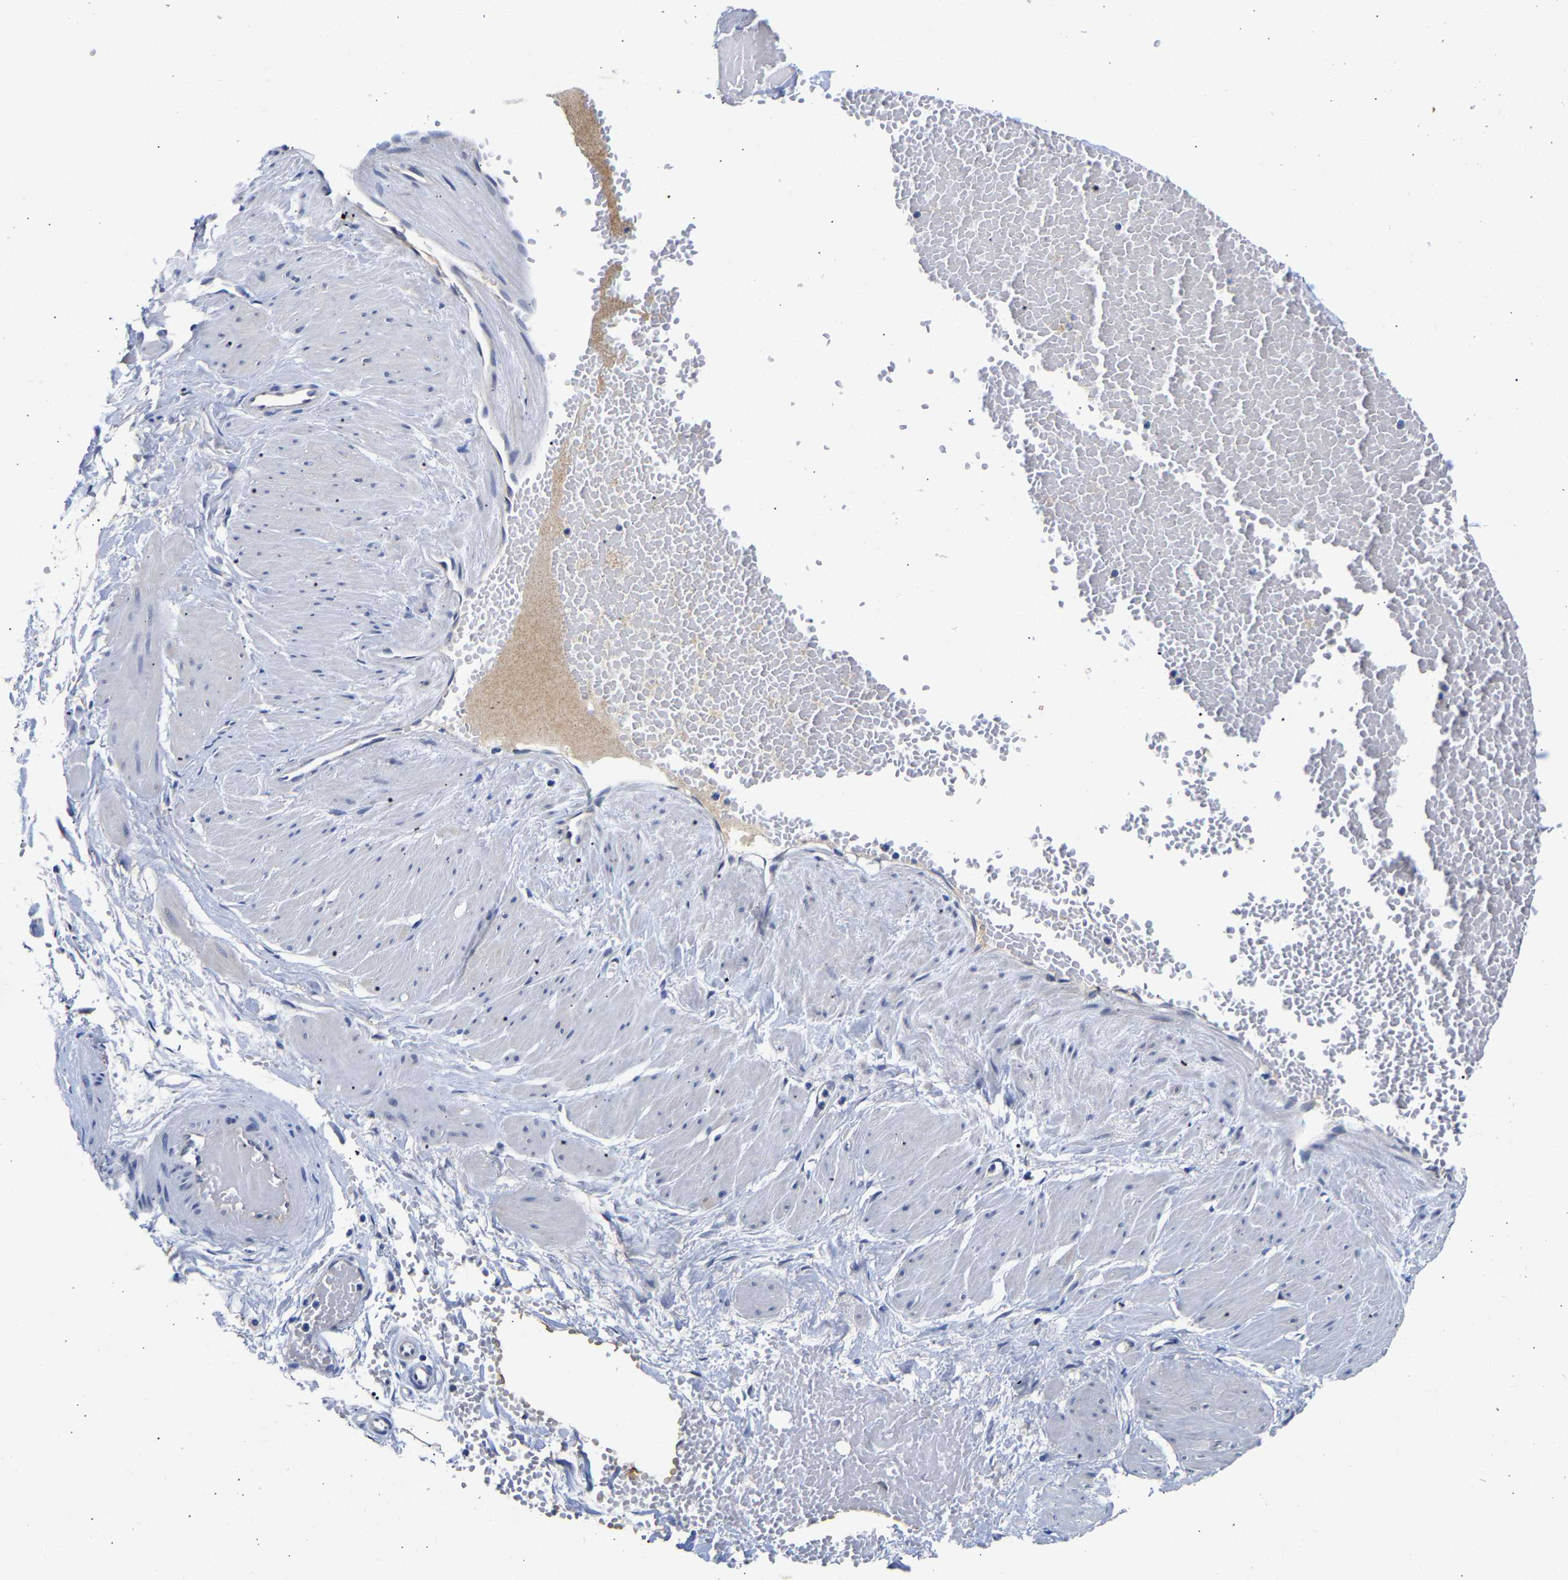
{"staining": {"intensity": "negative", "quantity": "none", "location": "none"}, "tissue": "adipose tissue", "cell_type": "Adipocytes", "image_type": "normal", "snomed": [{"axis": "morphology", "description": "Normal tissue, NOS"}, {"axis": "topography", "description": "Soft tissue"}], "caption": "Photomicrograph shows no protein staining in adipocytes of normal adipose tissue.", "gene": "CCDC6", "patient": {"sex": "male", "age": 72}}